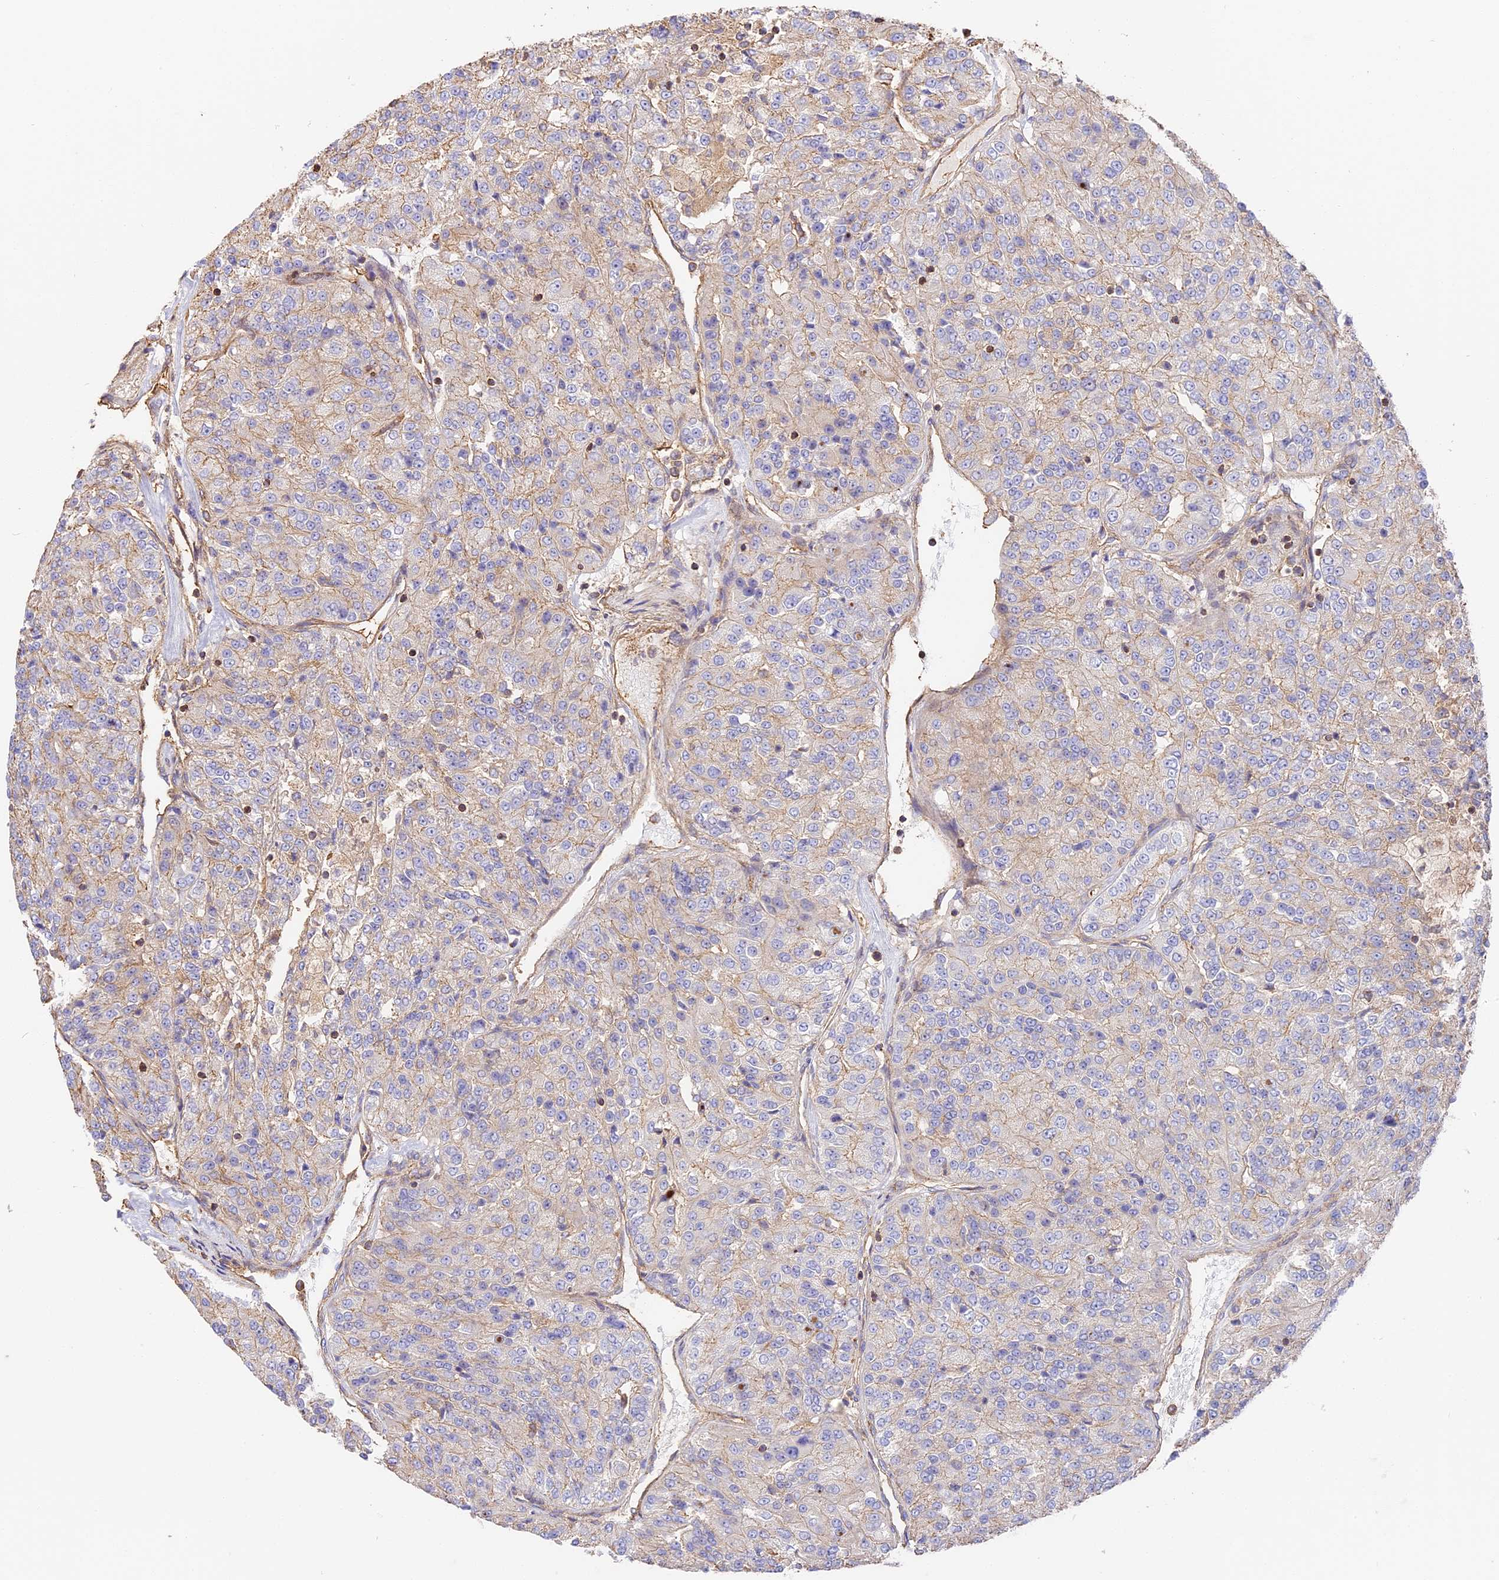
{"staining": {"intensity": "weak", "quantity": "25%-75%", "location": "cytoplasmic/membranous"}, "tissue": "renal cancer", "cell_type": "Tumor cells", "image_type": "cancer", "snomed": [{"axis": "morphology", "description": "Adenocarcinoma, NOS"}, {"axis": "topography", "description": "Kidney"}], "caption": "Renal cancer stained with DAB (3,3'-diaminobenzidine) immunohistochemistry shows low levels of weak cytoplasmic/membranous positivity in about 25%-75% of tumor cells. Using DAB (3,3'-diaminobenzidine) (brown) and hematoxylin (blue) stains, captured at high magnification using brightfield microscopy.", "gene": "VPS18", "patient": {"sex": "female", "age": 63}}